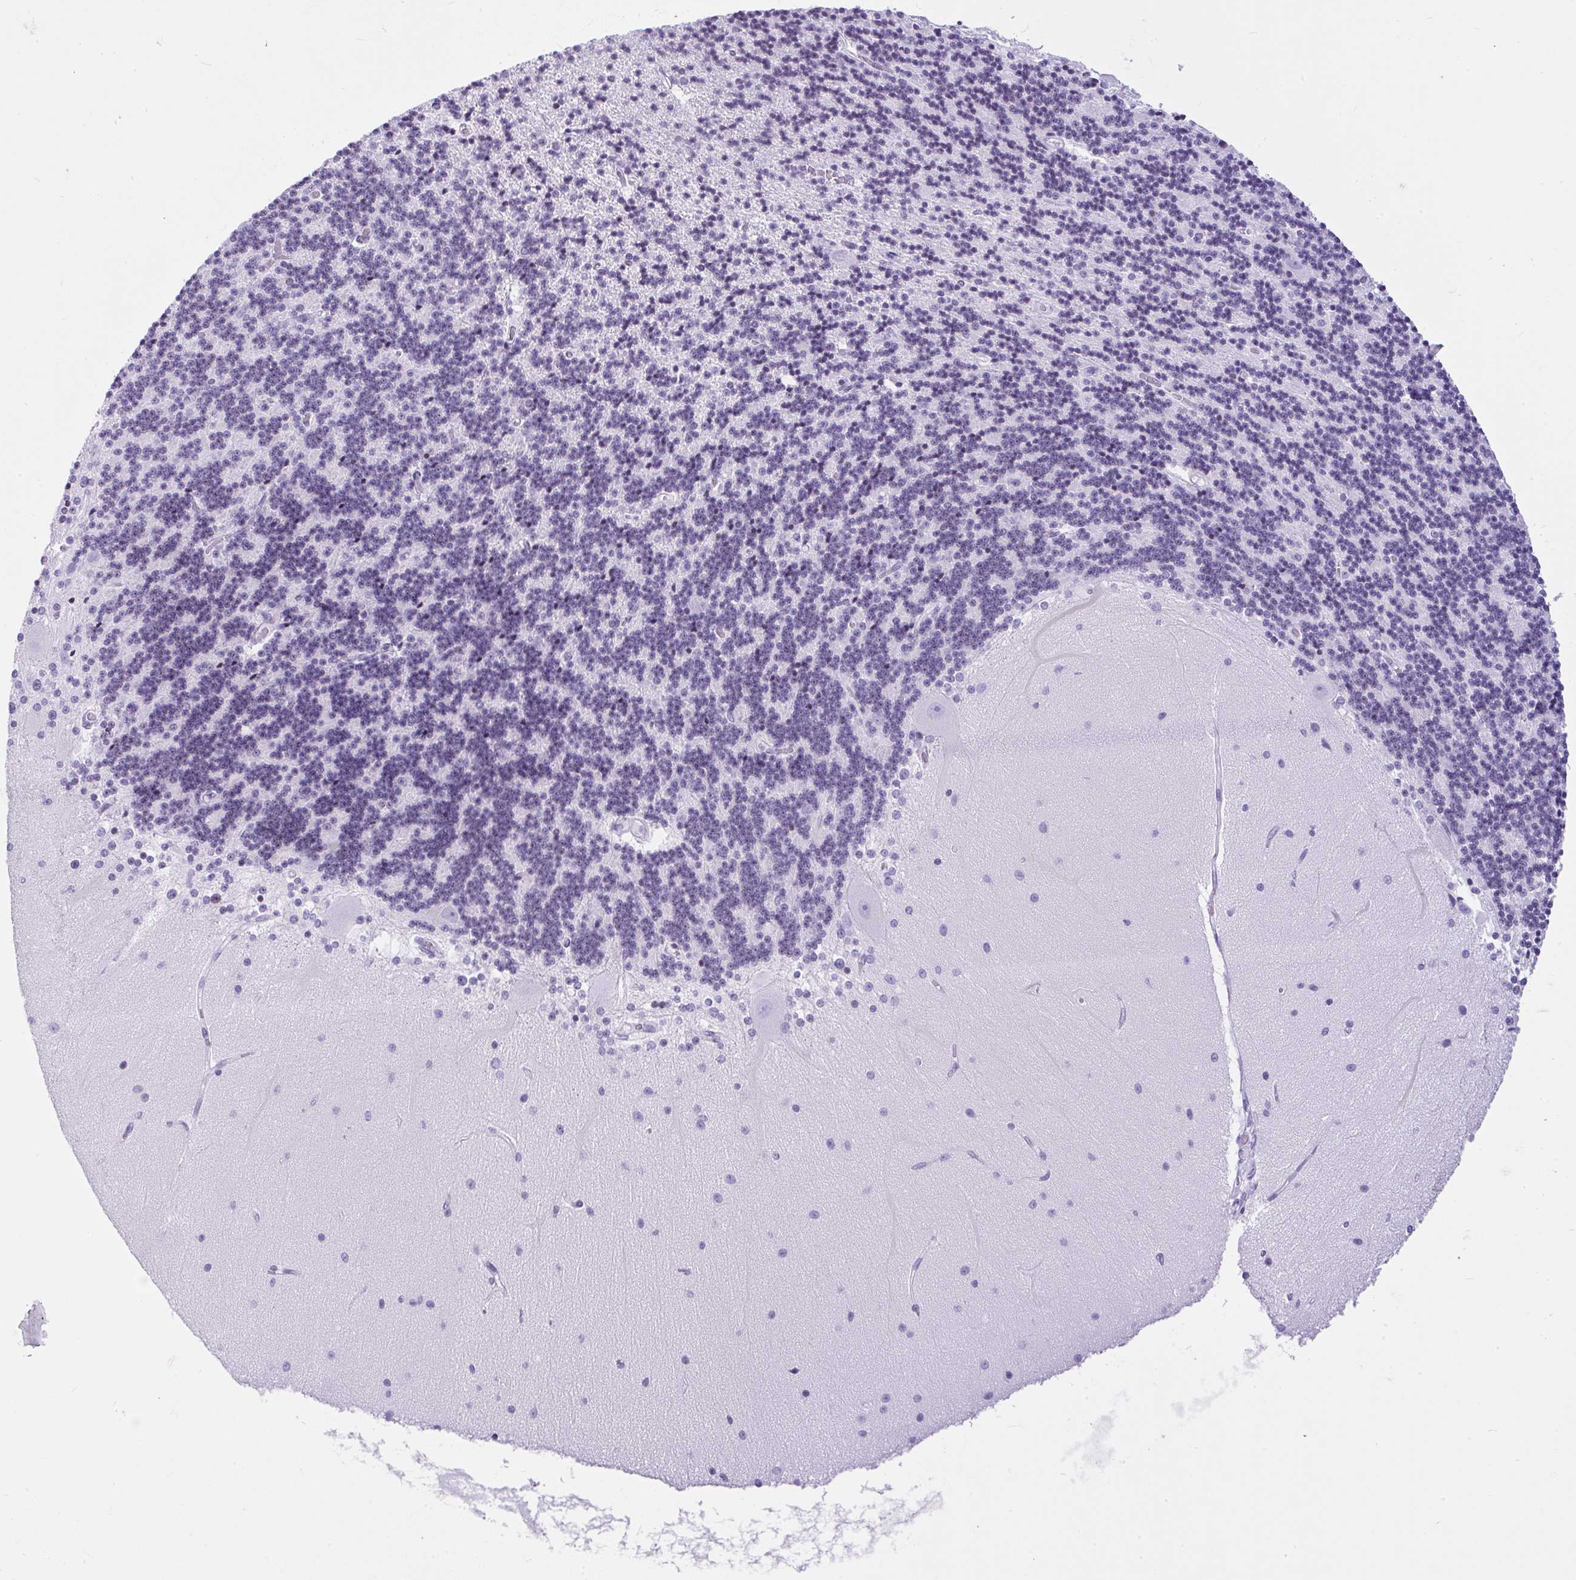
{"staining": {"intensity": "negative", "quantity": "none", "location": "none"}, "tissue": "cerebellum", "cell_type": "Cells in granular layer", "image_type": "normal", "snomed": [{"axis": "morphology", "description": "Normal tissue, NOS"}, {"axis": "topography", "description": "Cerebellum"}], "caption": "The histopathology image reveals no staining of cells in granular layer in benign cerebellum.", "gene": "KRT27", "patient": {"sex": "female", "age": 54}}